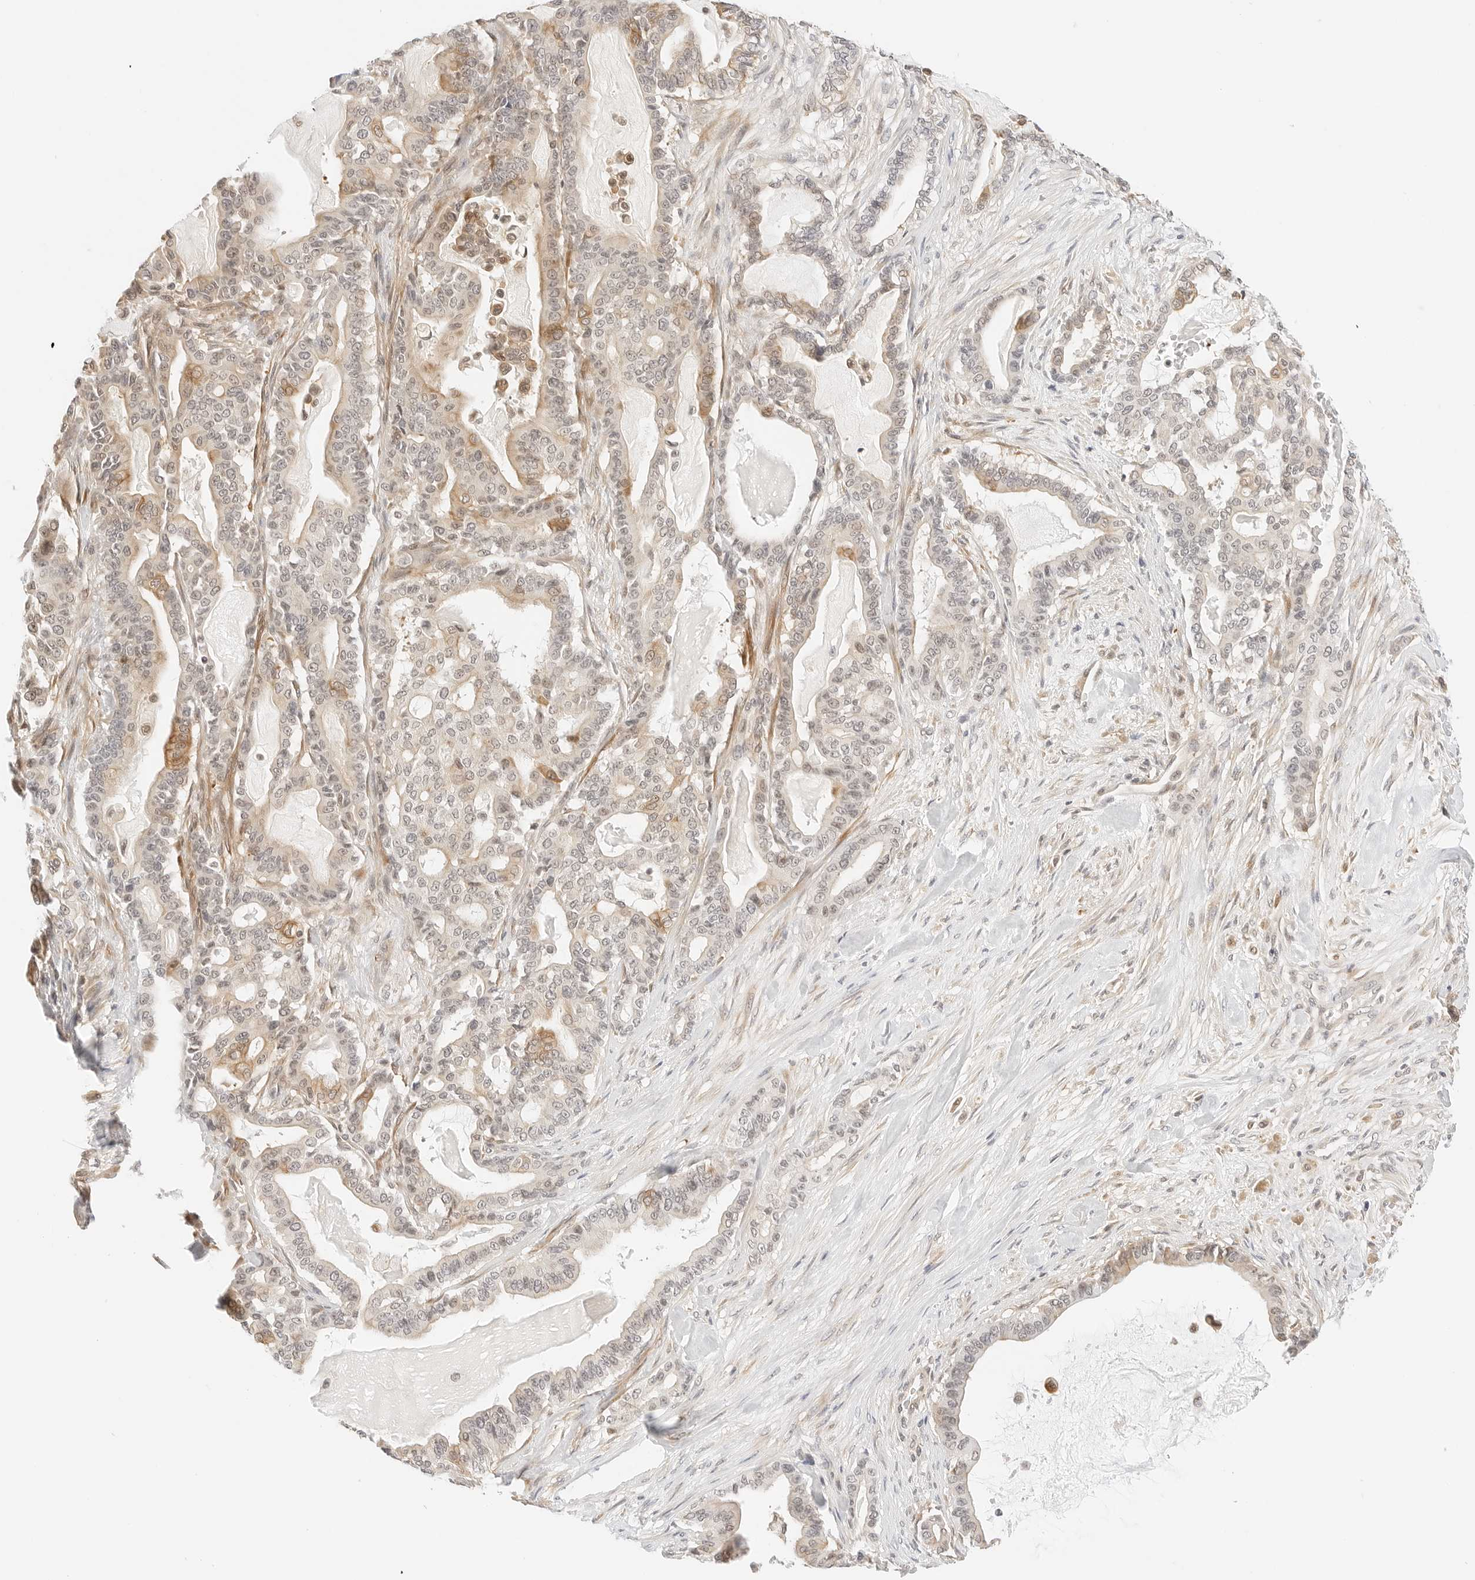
{"staining": {"intensity": "moderate", "quantity": ">75%", "location": "cytoplasmic/membranous,nuclear"}, "tissue": "pancreatic cancer", "cell_type": "Tumor cells", "image_type": "cancer", "snomed": [{"axis": "morphology", "description": "Adenocarcinoma, NOS"}, {"axis": "topography", "description": "Pancreas"}], "caption": "A brown stain labels moderate cytoplasmic/membranous and nuclear staining of a protein in human pancreatic cancer tumor cells.", "gene": "TEKT2", "patient": {"sex": "male", "age": 63}}